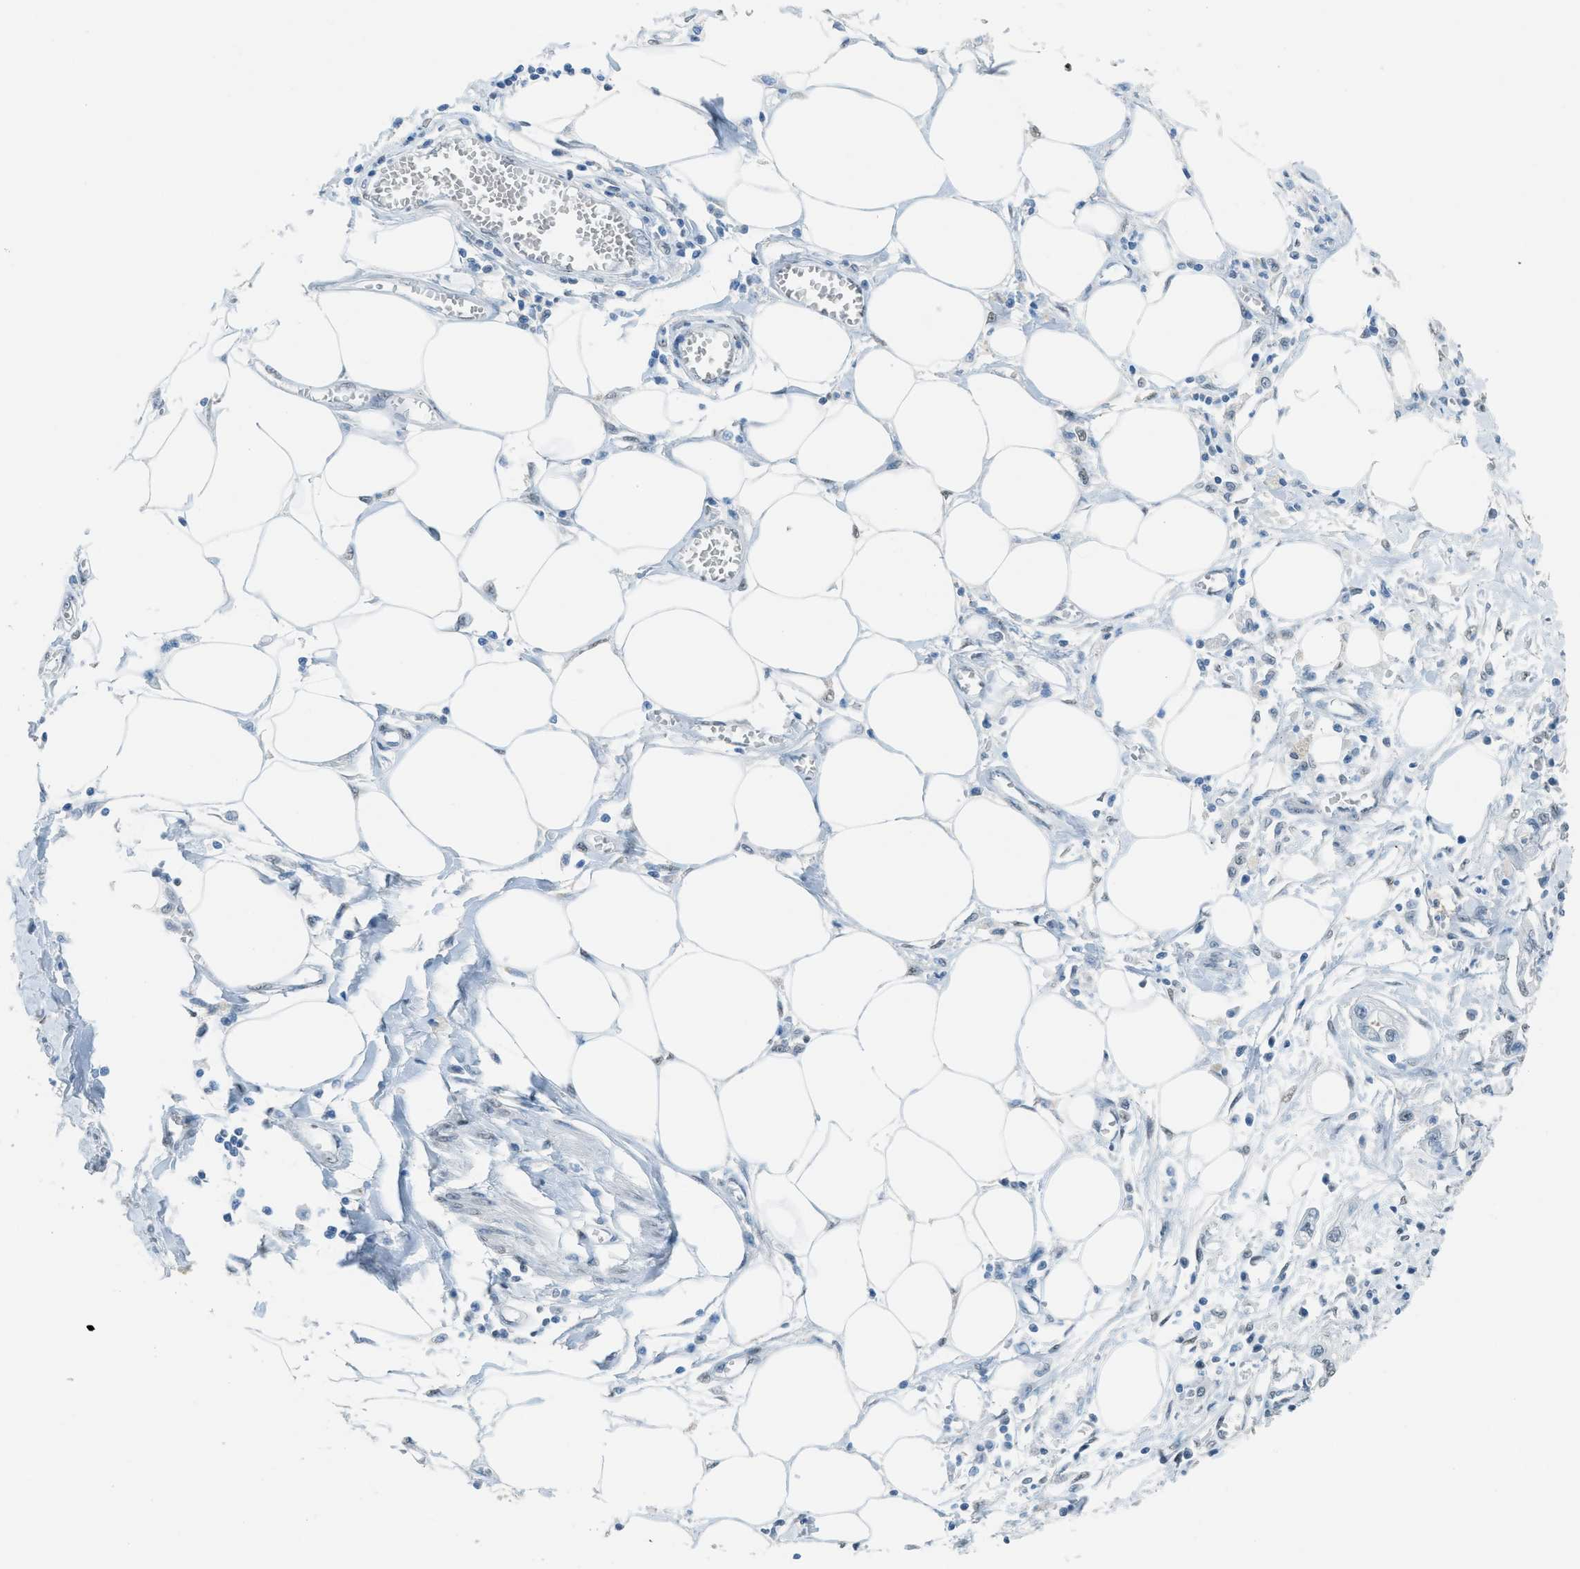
{"staining": {"intensity": "weak", "quantity": "<25%", "location": "nuclear"}, "tissue": "pancreatic cancer", "cell_type": "Tumor cells", "image_type": "cancer", "snomed": [{"axis": "morphology", "description": "Adenocarcinoma, NOS"}, {"axis": "topography", "description": "Pancreas"}], "caption": "Pancreatic cancer (adenocarcinoma) was stained to show a protein in brown. There is no significant positivity in tumor cells. Nuclei are stained in blue.", "gene": "TTC13", "patient": {"sex": "male", "age": 56}}